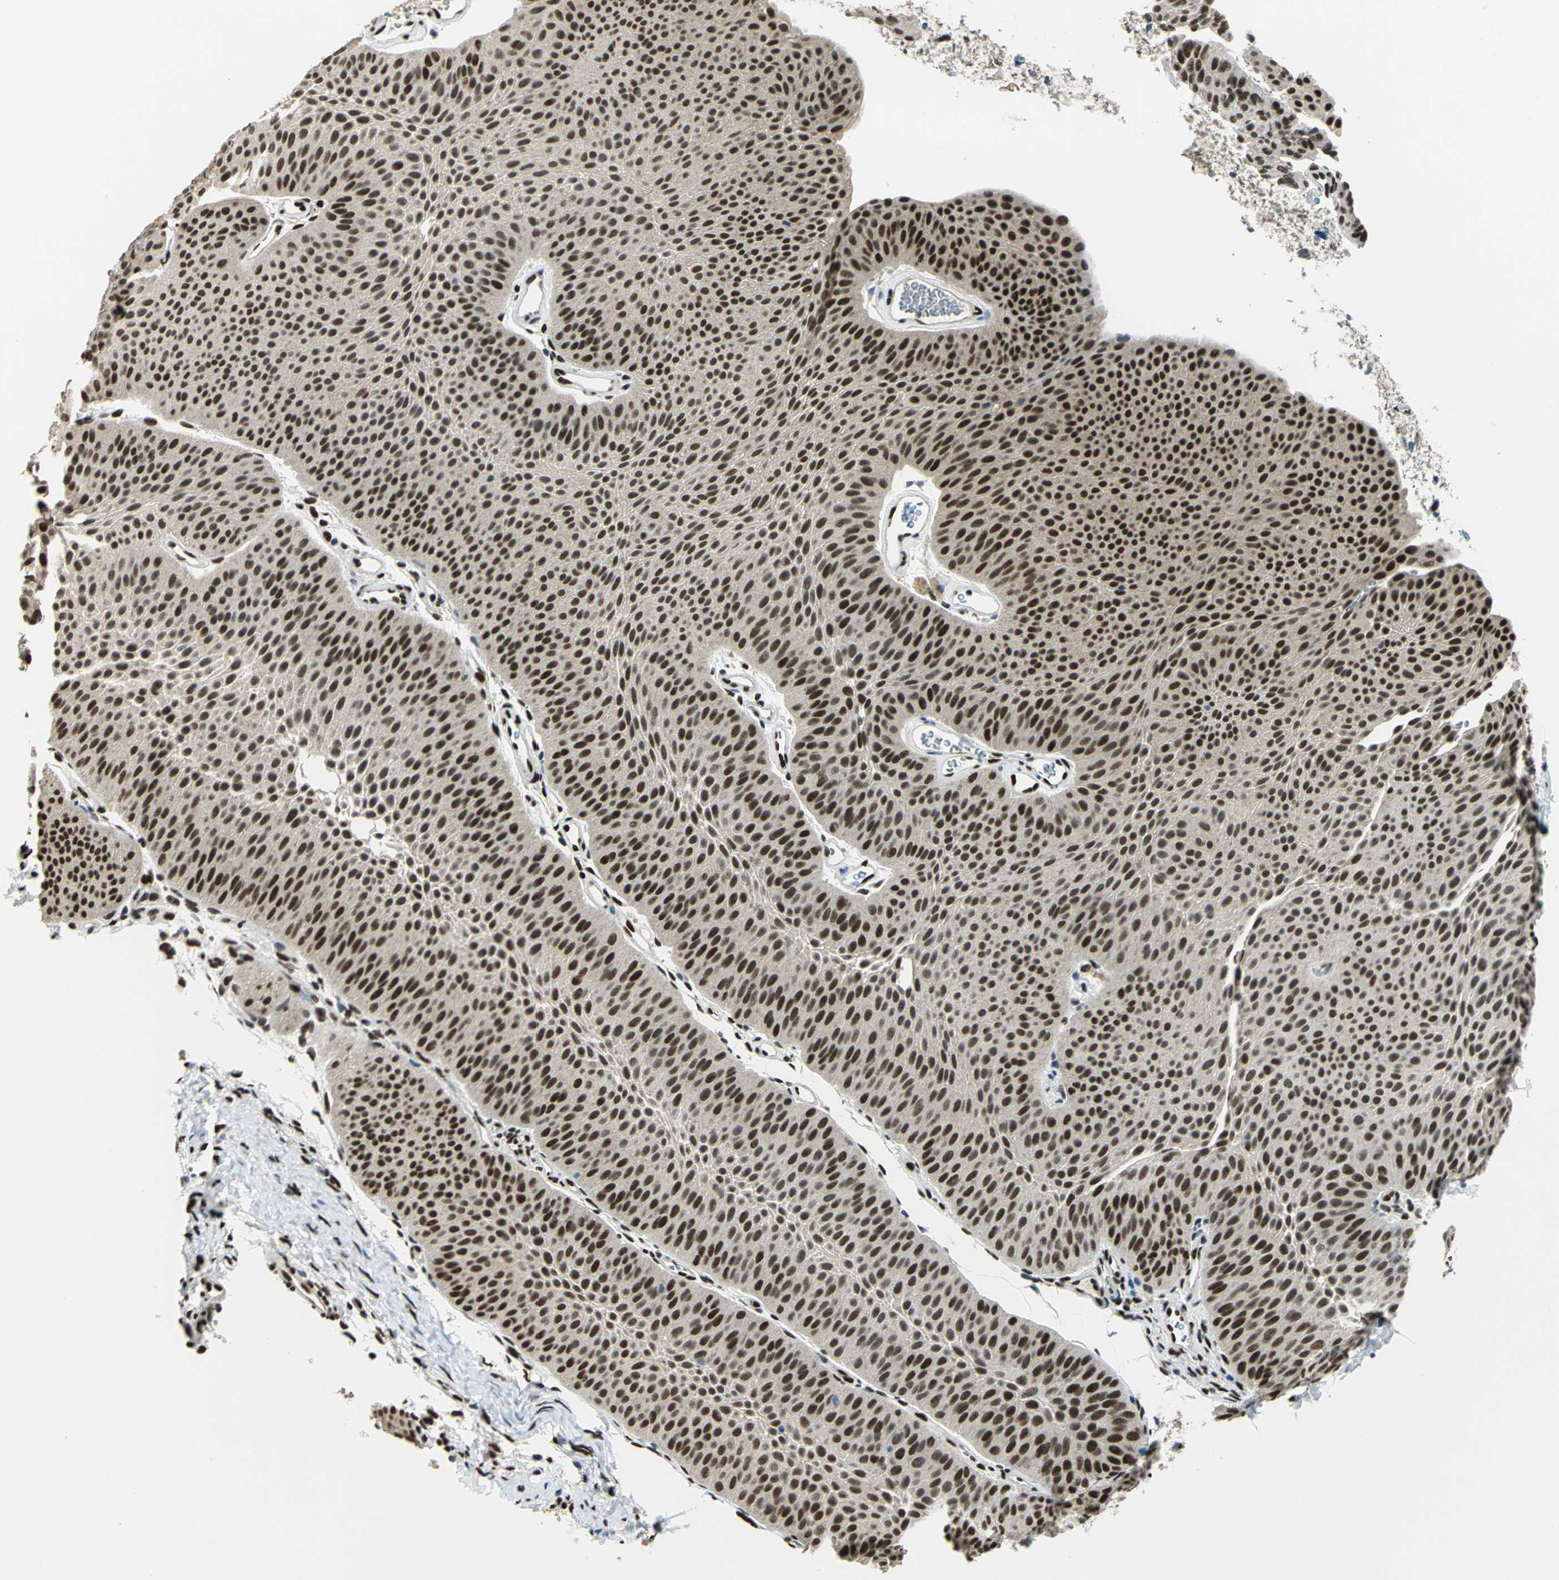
{"staining": {"intensity": "strong", "quantity": ">75%", "location": "nuclear"}, "tissue": "urothelial cancer", "cell_type": "Tumor cells", "image_type": "cancer", "snomed": [{"axis": "morphology", "description": "Urothelial carcinoma, Low grade"}, {"axis": "topography", "description": "Urinary bladder"}], "caption": "An image of human low-grade urothelial carcinoma stained for a protein displays strong nuclear brown staining in tumor cells. (DAB (3,3'-diaminobenzidine) IHC, brown staining for protein, blue staining for nuclei).", "gene": "NFIA", "patient": {"sex": "female", "age": 60}}